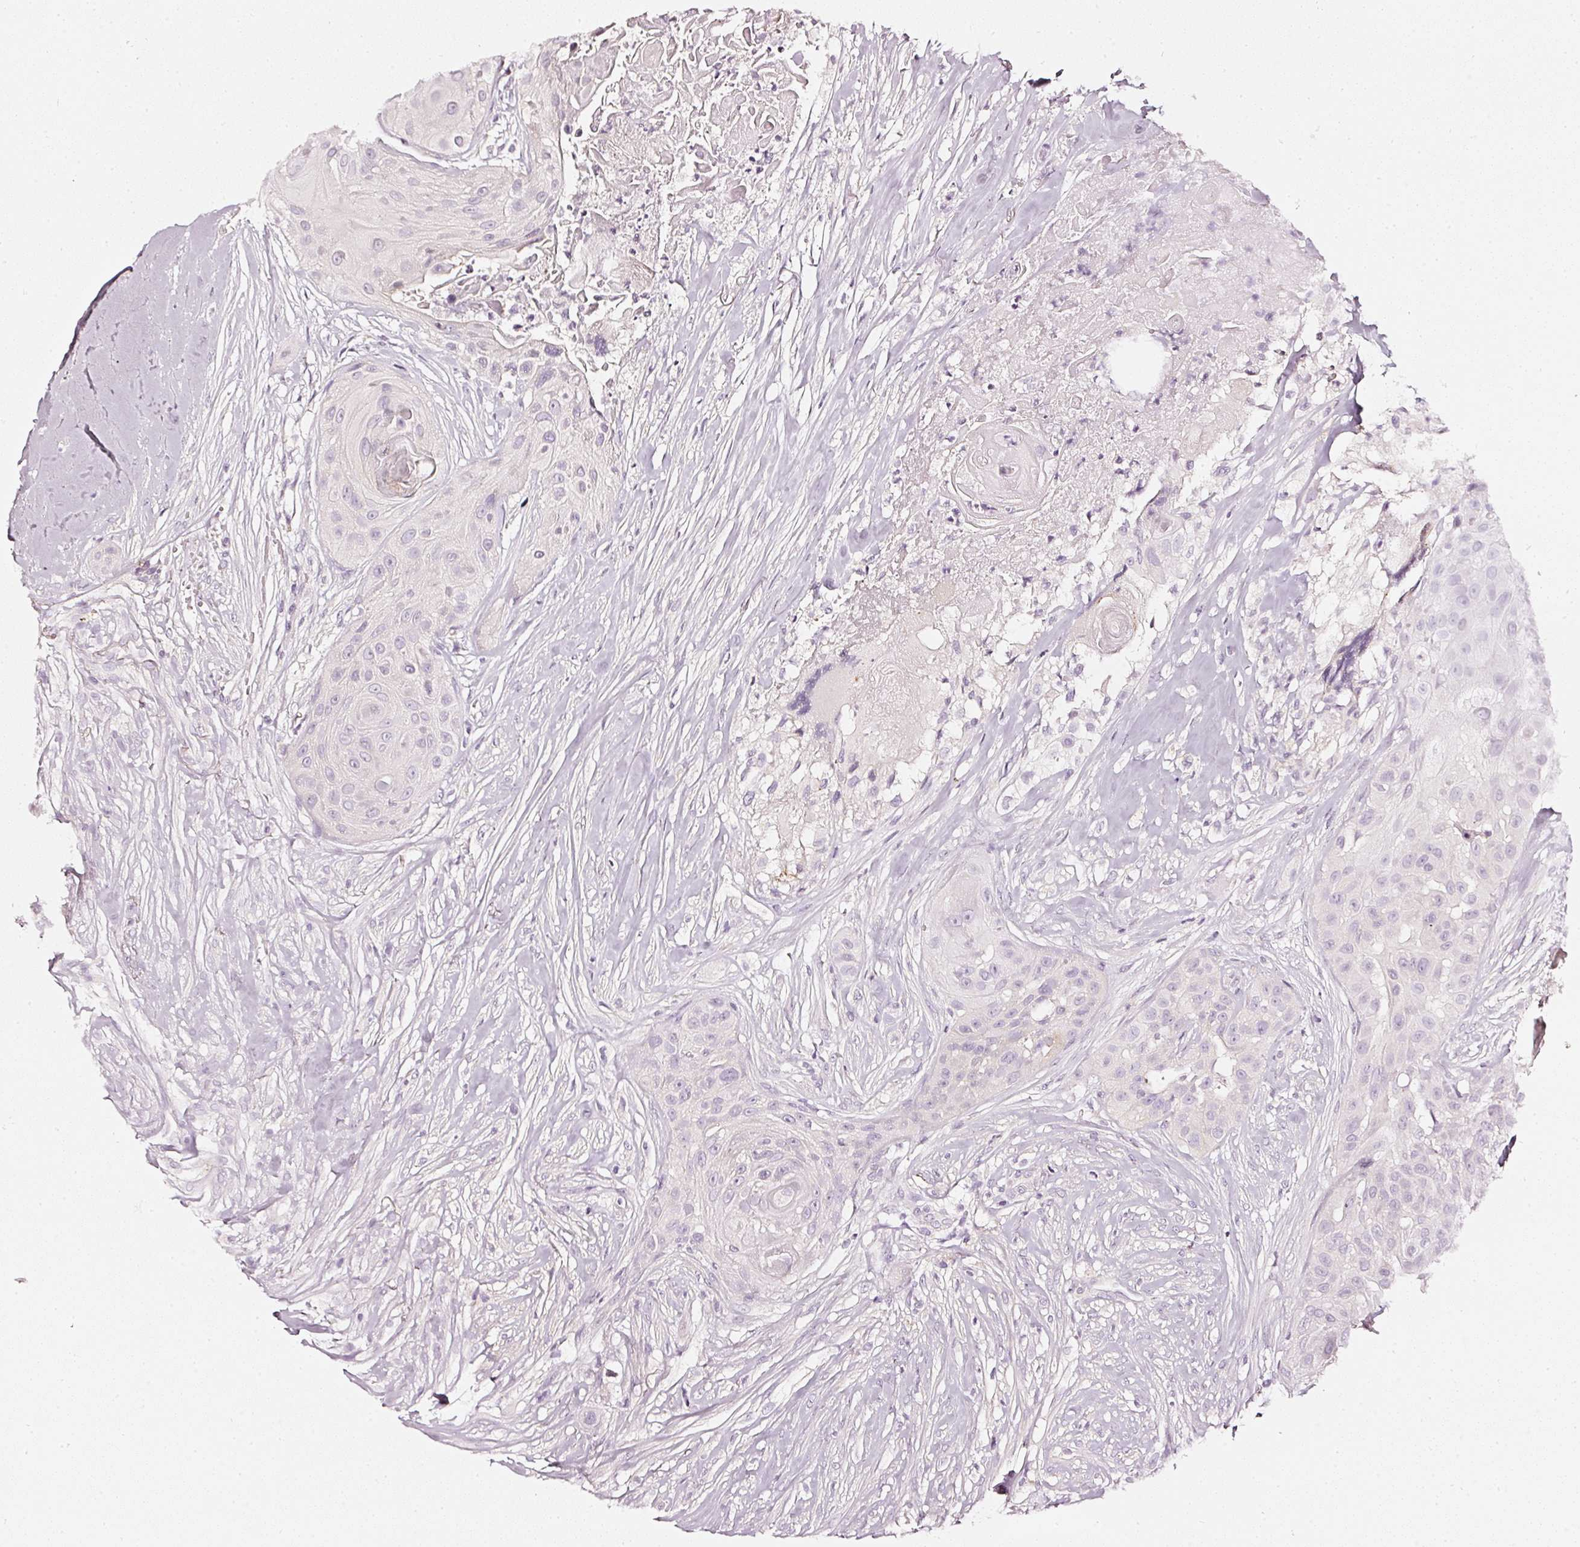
{"staining": {"intensity": "negative", "quantity": "none", "location": "none"}, "tissue": "head and neck cancer", "cell_type": "Tumor cells", "image_type": "cancer", "snomed": [{"axis": "morphology", "description": "Squamous cell carcinoma, NOS"}, {"axis": "topography", "description": "Head-Neck"}], "caption": "High power microscopy image of an immunohistochemistry image of head and neck cancer (squamous cell carcinoma), revealing no significant expression in tumor cells.", "gene": "CNP", "patient": {"sex": "male", "age": 83}}